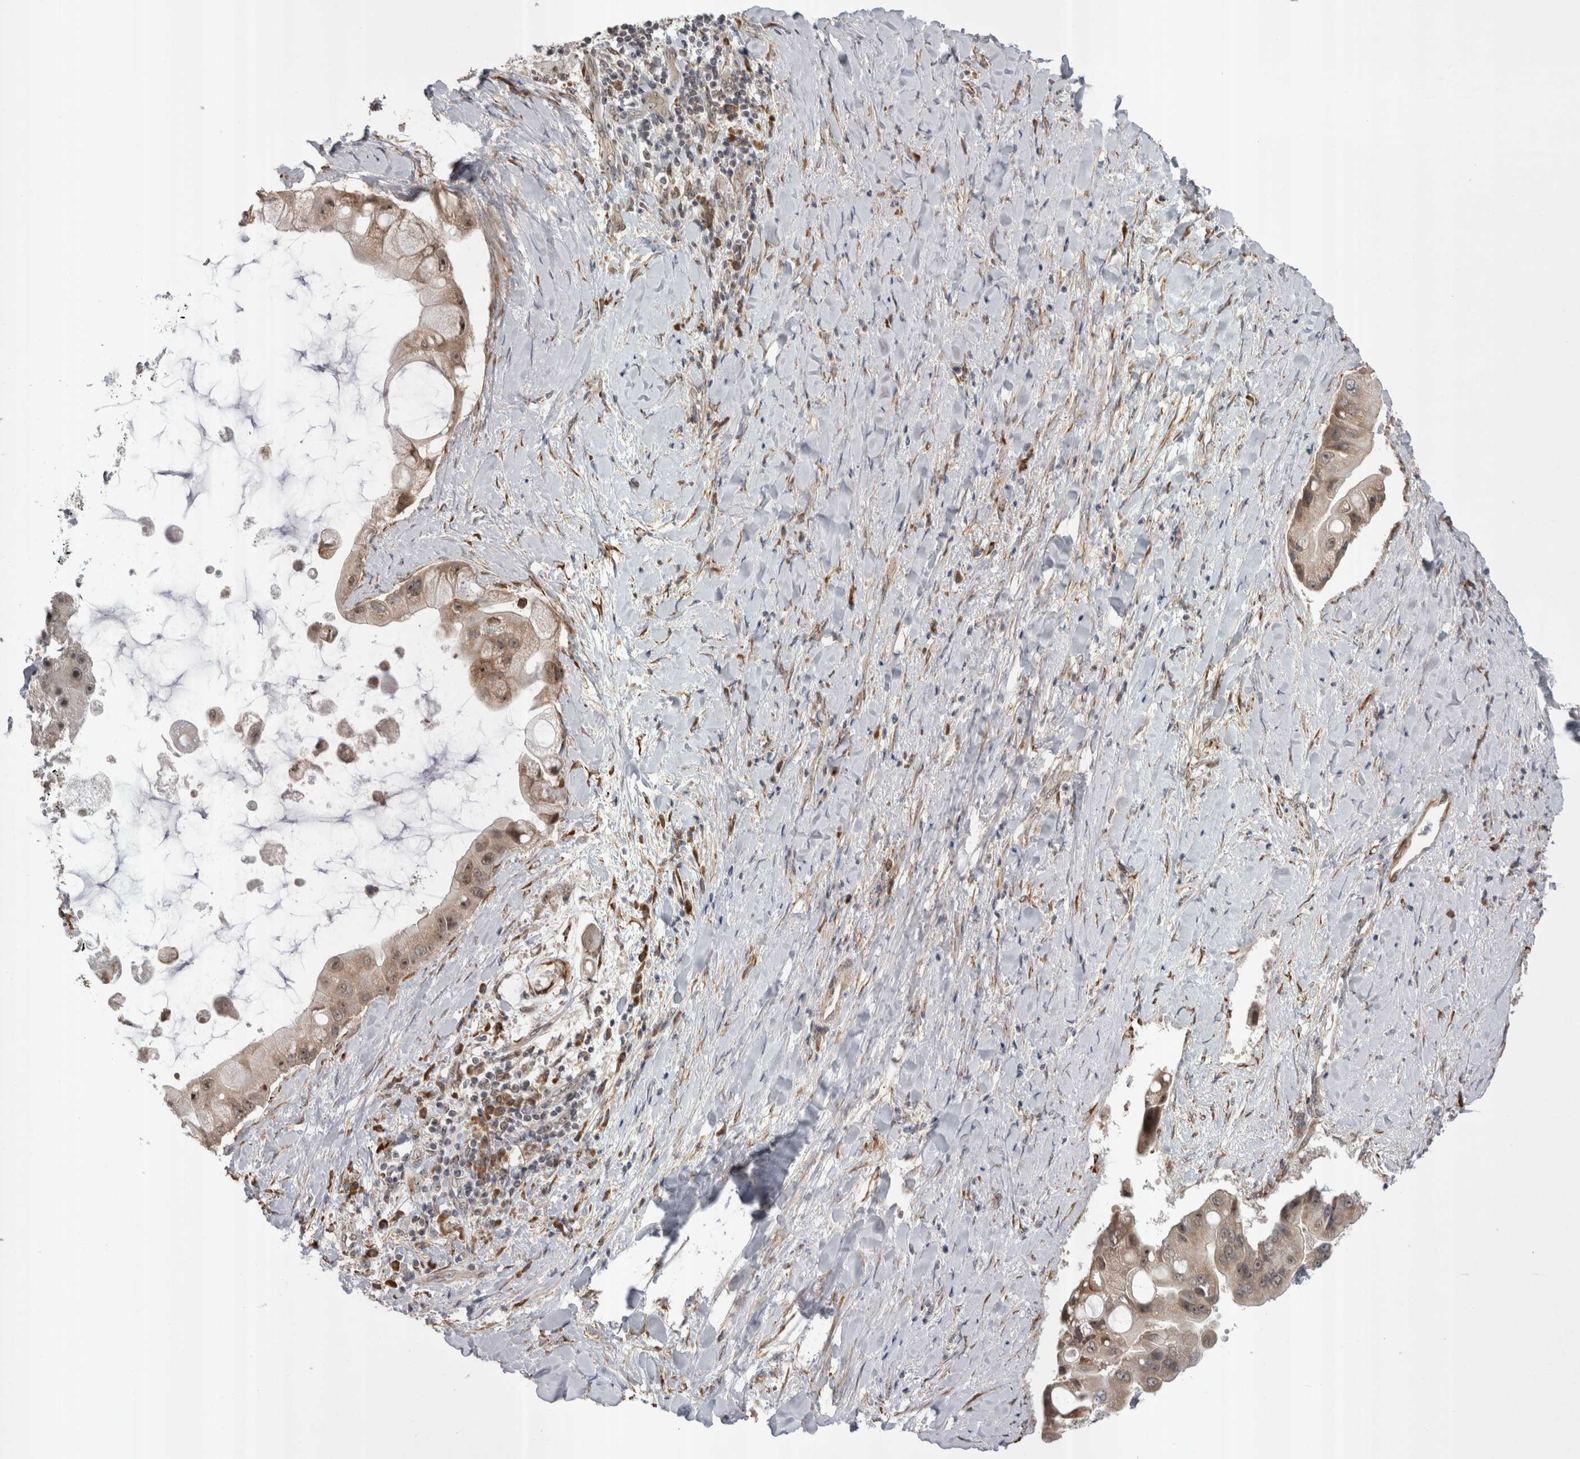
{"staining": {"intensity": "moderate", "quantity": ">75%", "location": "cytoplasmic/membranous,nuclear"}, "tissue": "liver cancer", "cell_type": "Tumor cells", "image_type": "cancer", "snomed": [{"axis": "morphology", "description": "Cholangiocarcinoma"}, {"axis": "topography", "description": "Liver"}], "caption": "Liver cancer was stained to show a protein in brown. There is medium levels of moderate cytoplasmic/membranous and nuclear positivity in approximately >75% of tumor cells.", "gene": "EXOSC4", "patient": {"sex": "male", "age": 50}}